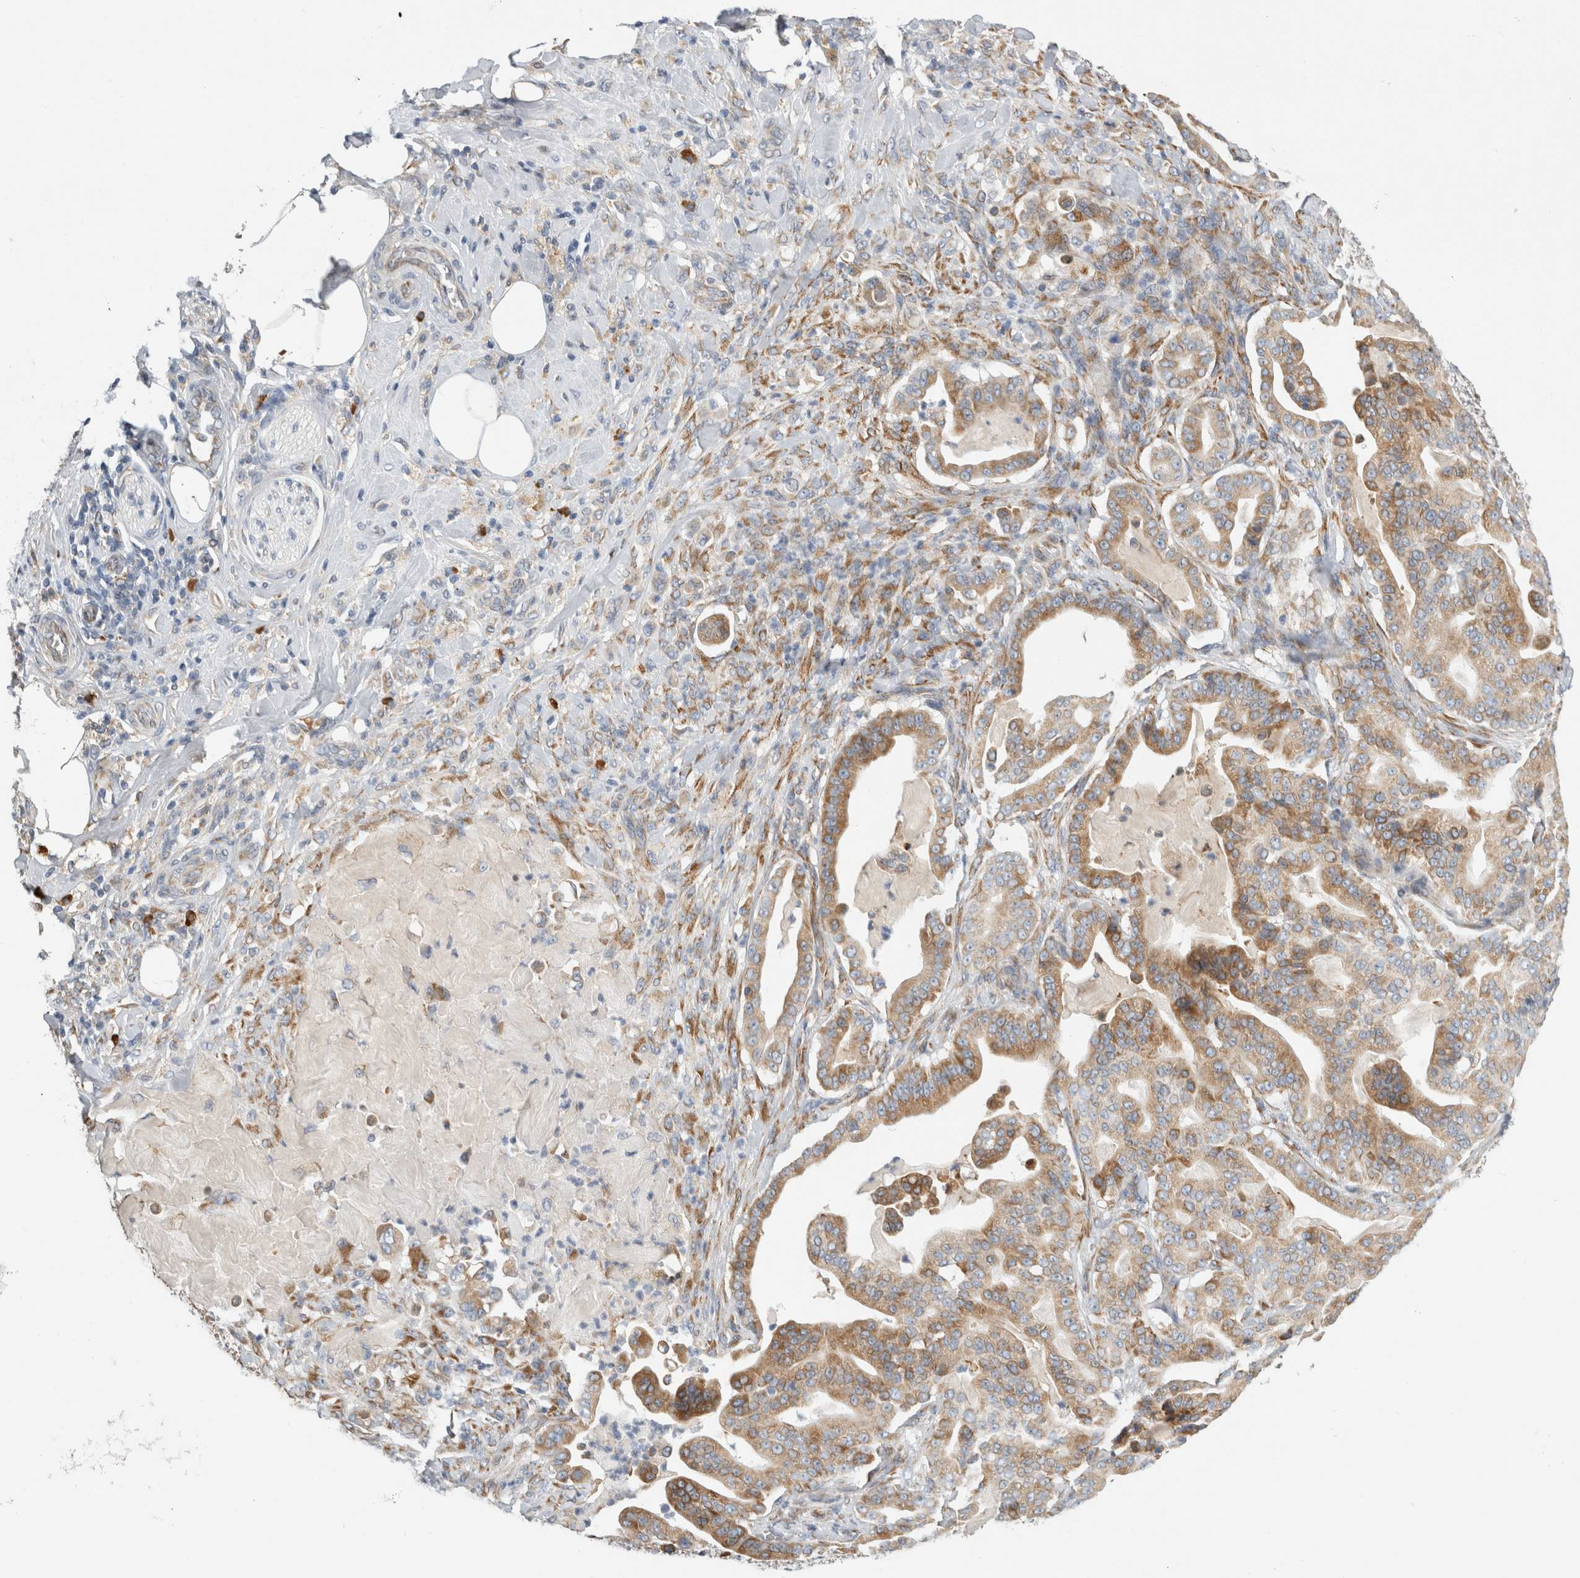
{"staining": {"intensity": "moderate", "quantity": ">75%", "location": "cytoplasmic/membranous"}, "tissue": "pancreatic cancer", "cell_type": "Tumor cells", "image_type": "cancer", "snomed": [{"axis": "morphology", "description": "Adenocarcinoma, NOS"}, {"axis": "topography", "description": "Pancreas"}], "caption": "A medium amount of moderate cytoplasmic/membranous staining is identified in approximately >75% of tumor cells in pancreatic cancer (adenocarcinoma) tissue.", "gene": "RPN2", "patient": {"sex": "male", "age": 63}}